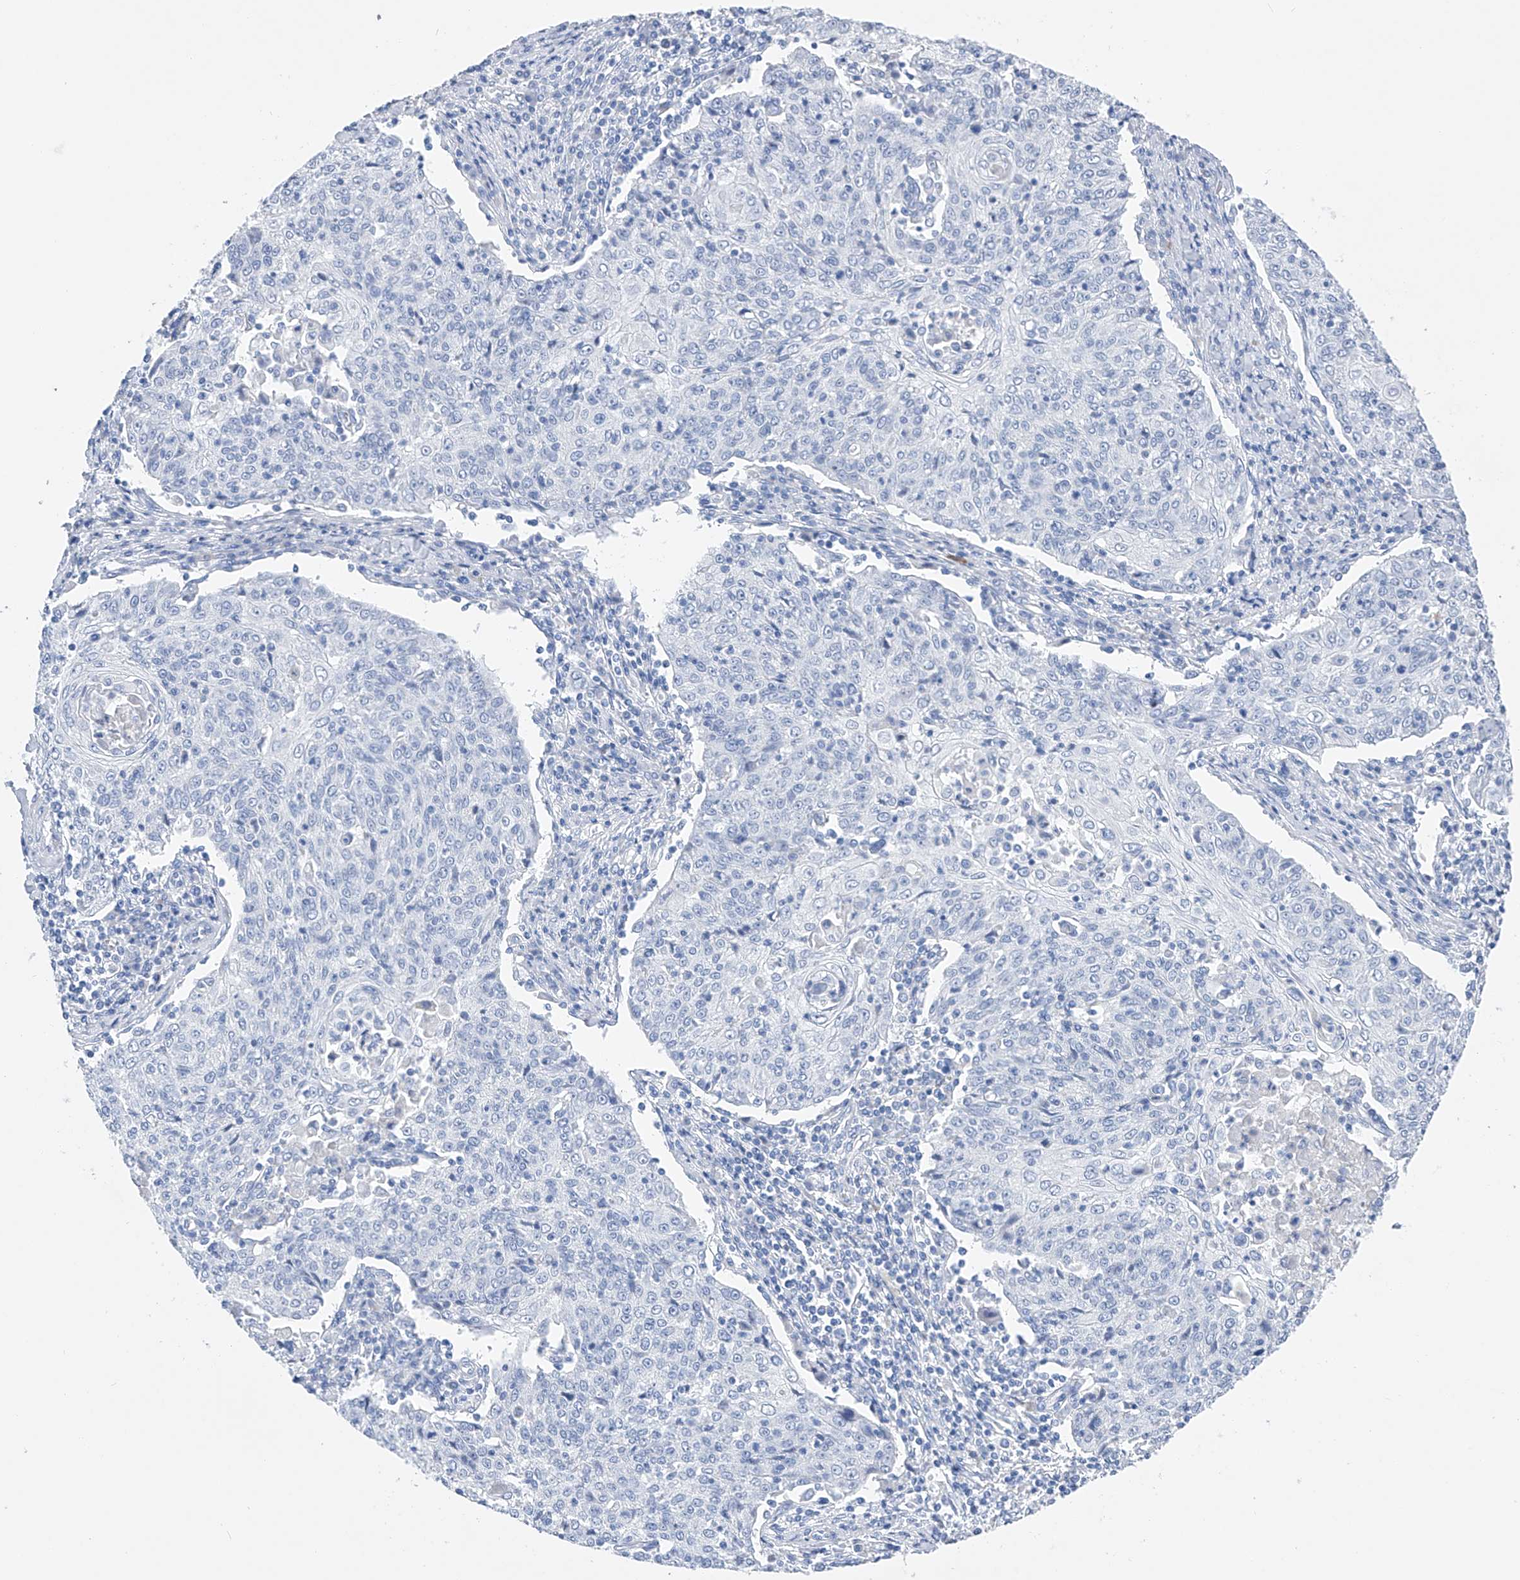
{"staining": {"intensity": "negative", "quantity": "none", "location": "none"}, "tissue": "cervical cancer", "cell_type": "Tumor cells", "image_type": "cancer", "snomed": [{"axis": "morphology", "description": "Squamous cell carcinoma, NOS"}, {"axis": "topography", "description": "Cervix"}], "caption": "IHC histopathology image of neoplastic tissue: cervical squamous cell carcinoma stained with DAB exhibits no significant protein expression in tumor cells. The staining was performed using DAB (3,3'-diaminobenzidine) to visualize the protein expression in brown, while the nuclei were stained in blue with hematoxylin (Magnification: 20x).", "gene": "ADRA1A", "patient": {"sex": "female", "age": 48}}